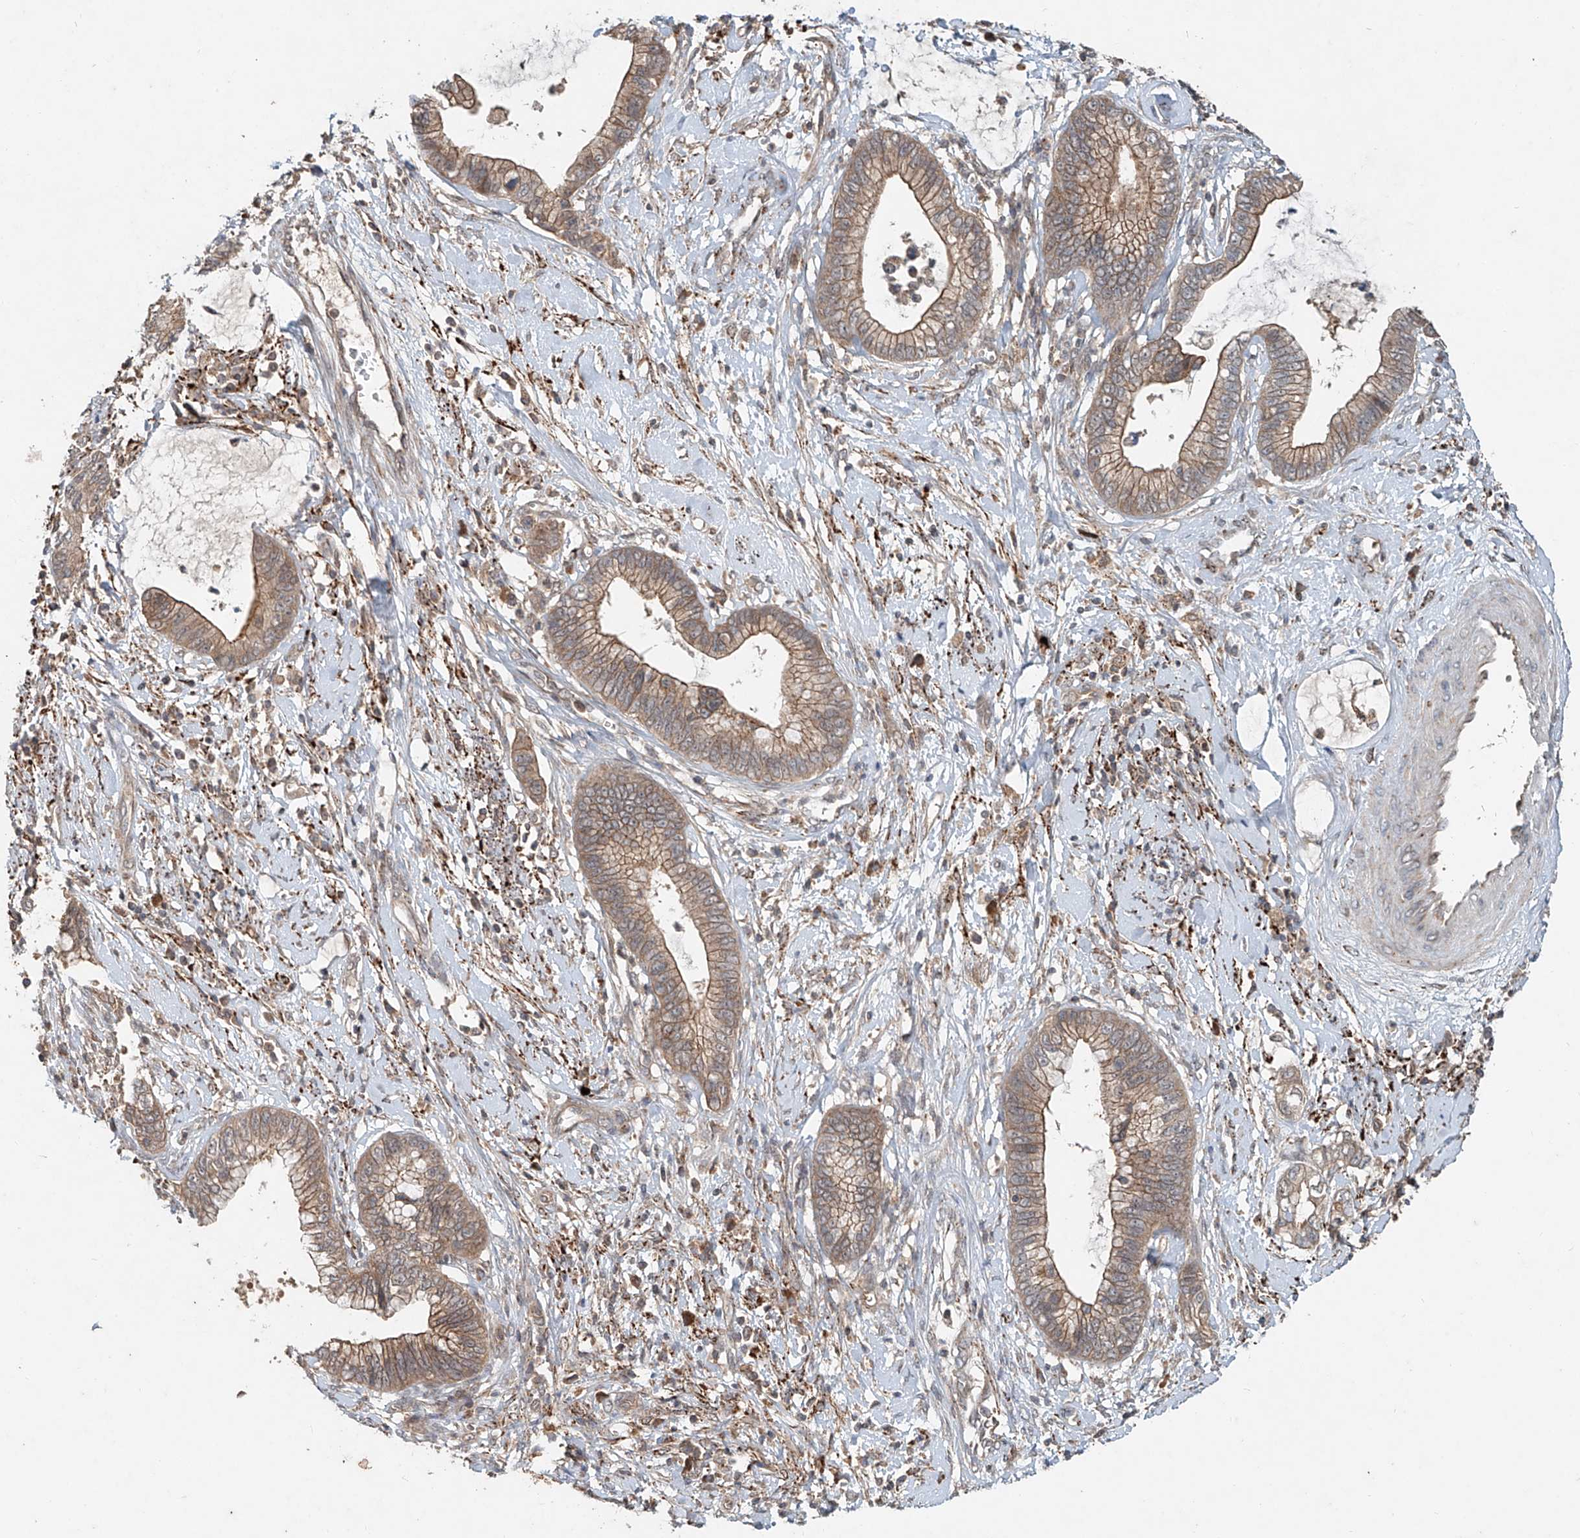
{"staining": {"intensity": "moderate", "quantity": ">75%", "location": "cytoplasmic/membranous"}, "tissue": "cervical cancer", "cell_type": "Tumor cells", "image_type": "cancer", "snomed": [{"axis": "morphology", "description": "Adenocarcinoma, NOS"}, {"axis": "topography", "description": "Cervix"}], "caption": "The image exhibits a brown stain indicating the presence of a protein in the cytoplasmic/membranous of tumor cells in cervical cancer. The staining is performed using DAB brown chromogen to label protein expression. The nuclei are counter-stained blue using hematoxylin.", "gene": "IER5", "patient": {"sex": "female", "age": 44}}